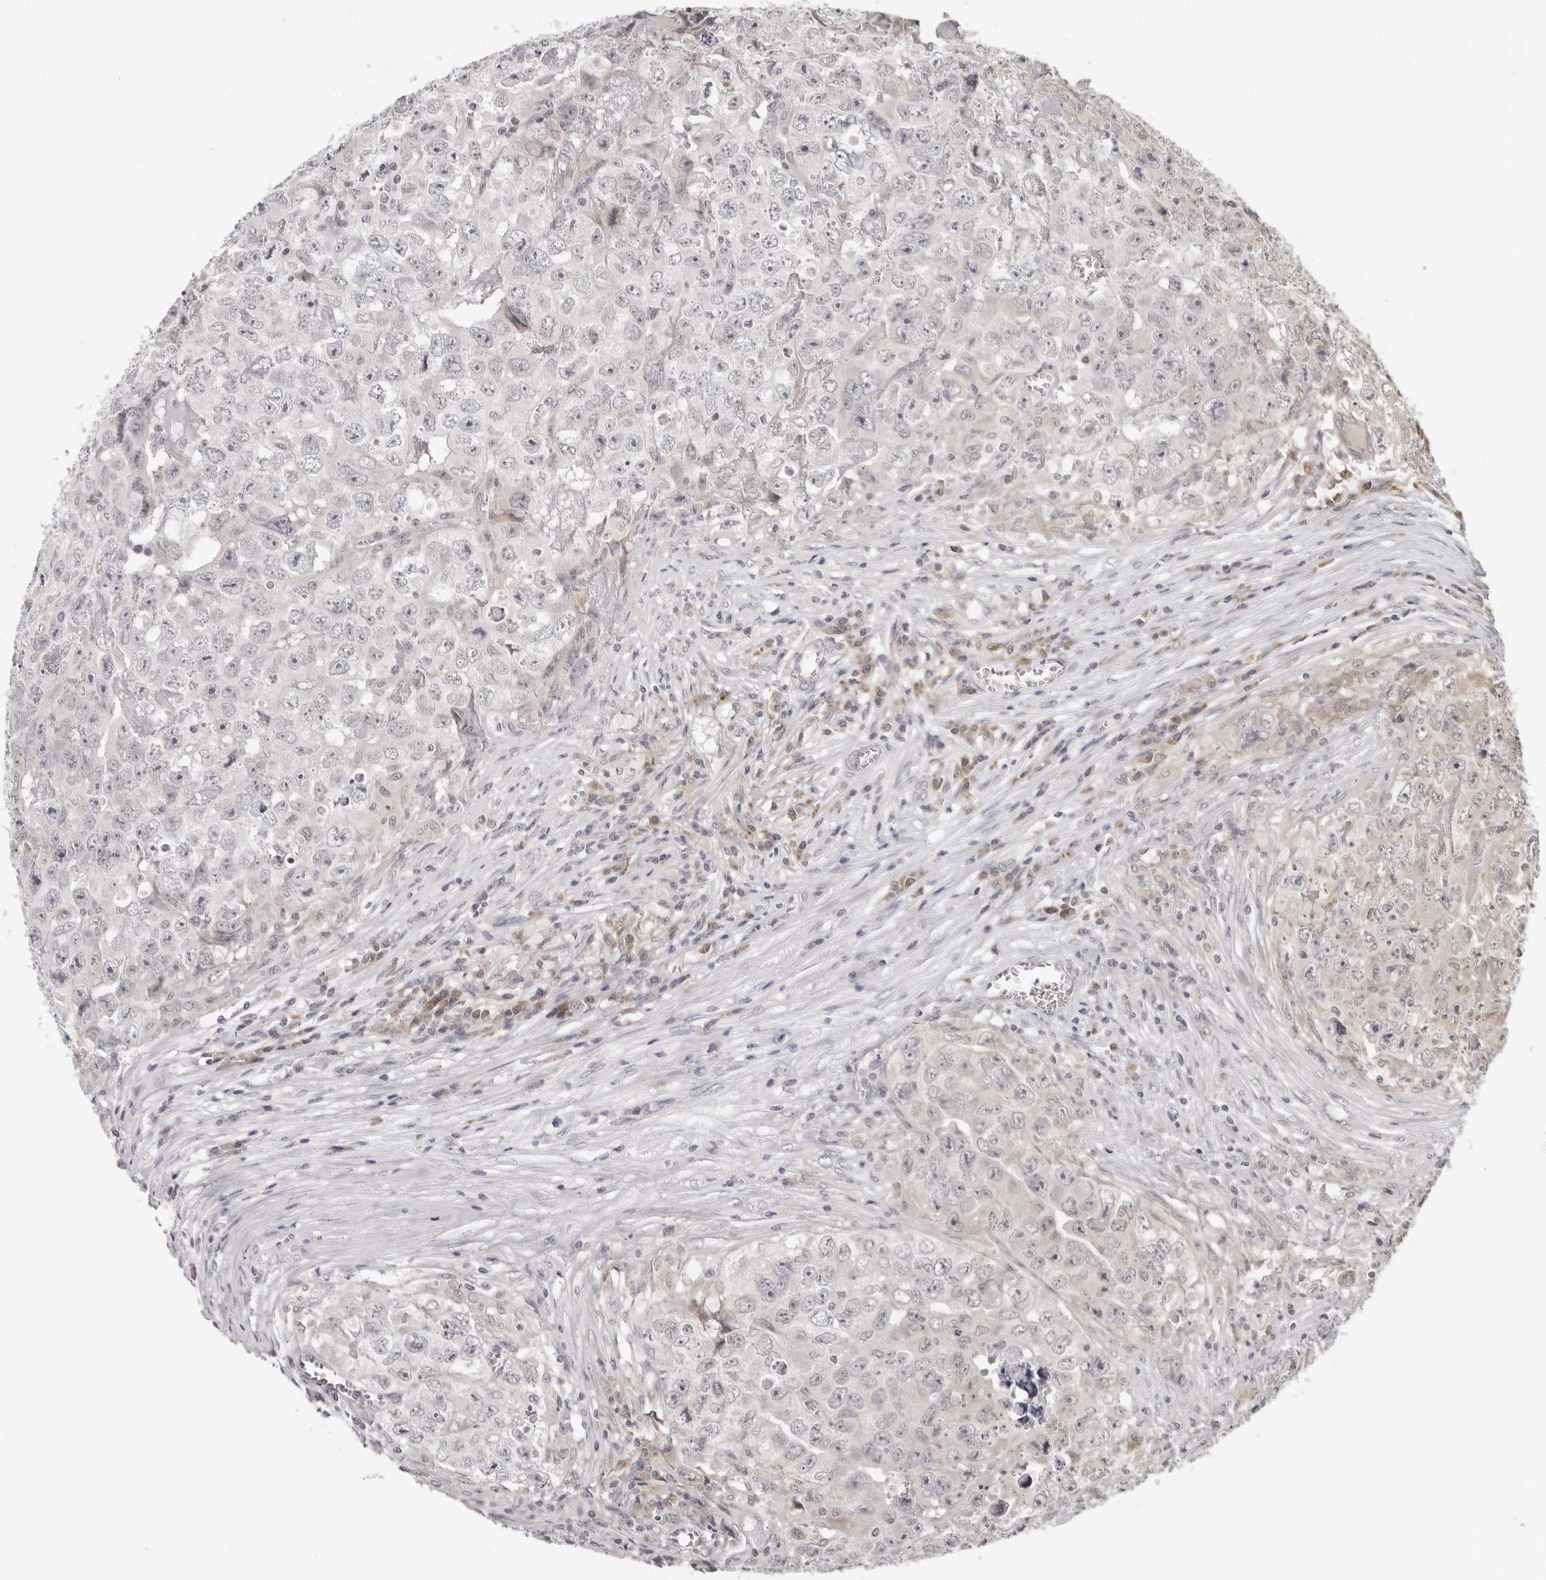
{"staining": {"intensity": "negative", "quantity": "none", "location": "none"}, "tissue": "testis cancer", "cell_type": "Tumor cells", "image_type": "cancer", "snomed": [{"axis": "morphology", "description": "Seminoma, NOS"}, {"axis": "morphology", "description": "Carcinoma, Embryonal, NOS"}, {"axis": "topography", "description": "Testis"}], "caption": "Protein analysis of embryonal carcinoma (testis) shows no significant expression in tumor cells.", "gene": "PRUNE1", "patient": {"sex": "male", "age": 43}}